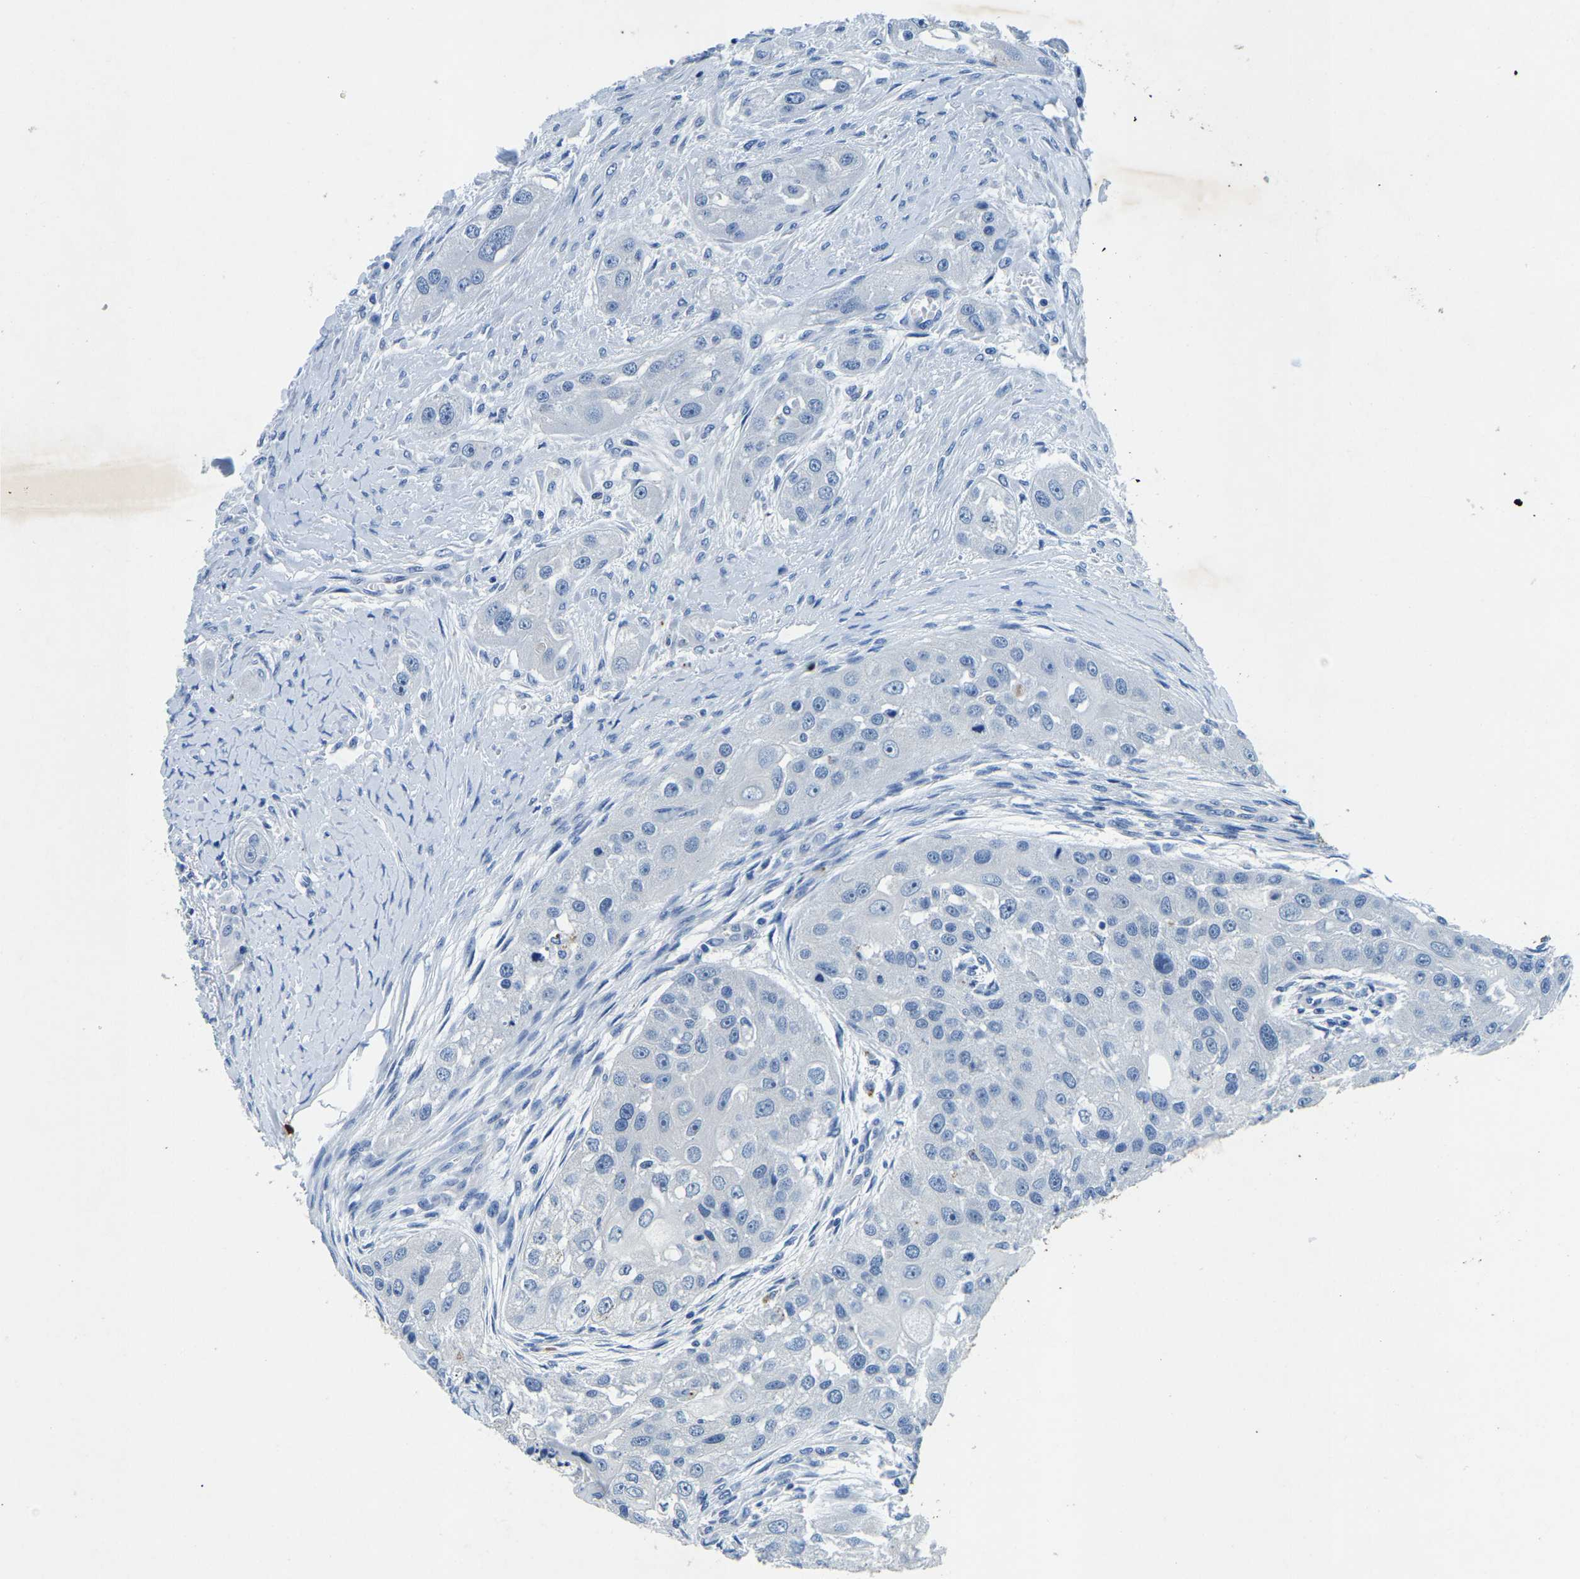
{"staining": {"intensity": "negative", "quantity": "none", "location": "none"}, "tissue": "head and neck cancer", "cell_type": "Tumor cells", "image_type": "cancer", "snomed": [{"axis": "morphology", "description": "Normal tissue, NOS"}, {"axis": "morphology", "description": "Squamous cell carcinoma, NOS"}, {"axis": "topography", "description": "Skeletal muscle"}, {"axis": "topography", "description": "Head-Neck"}], "caption": "Immunohistochemical staining of human head and neck cancer (squamous cell carcinoma) displays no significant positivity in tumor cells.", "gene": "UBN2", "patient": {"sex": "male", "age": 51}}